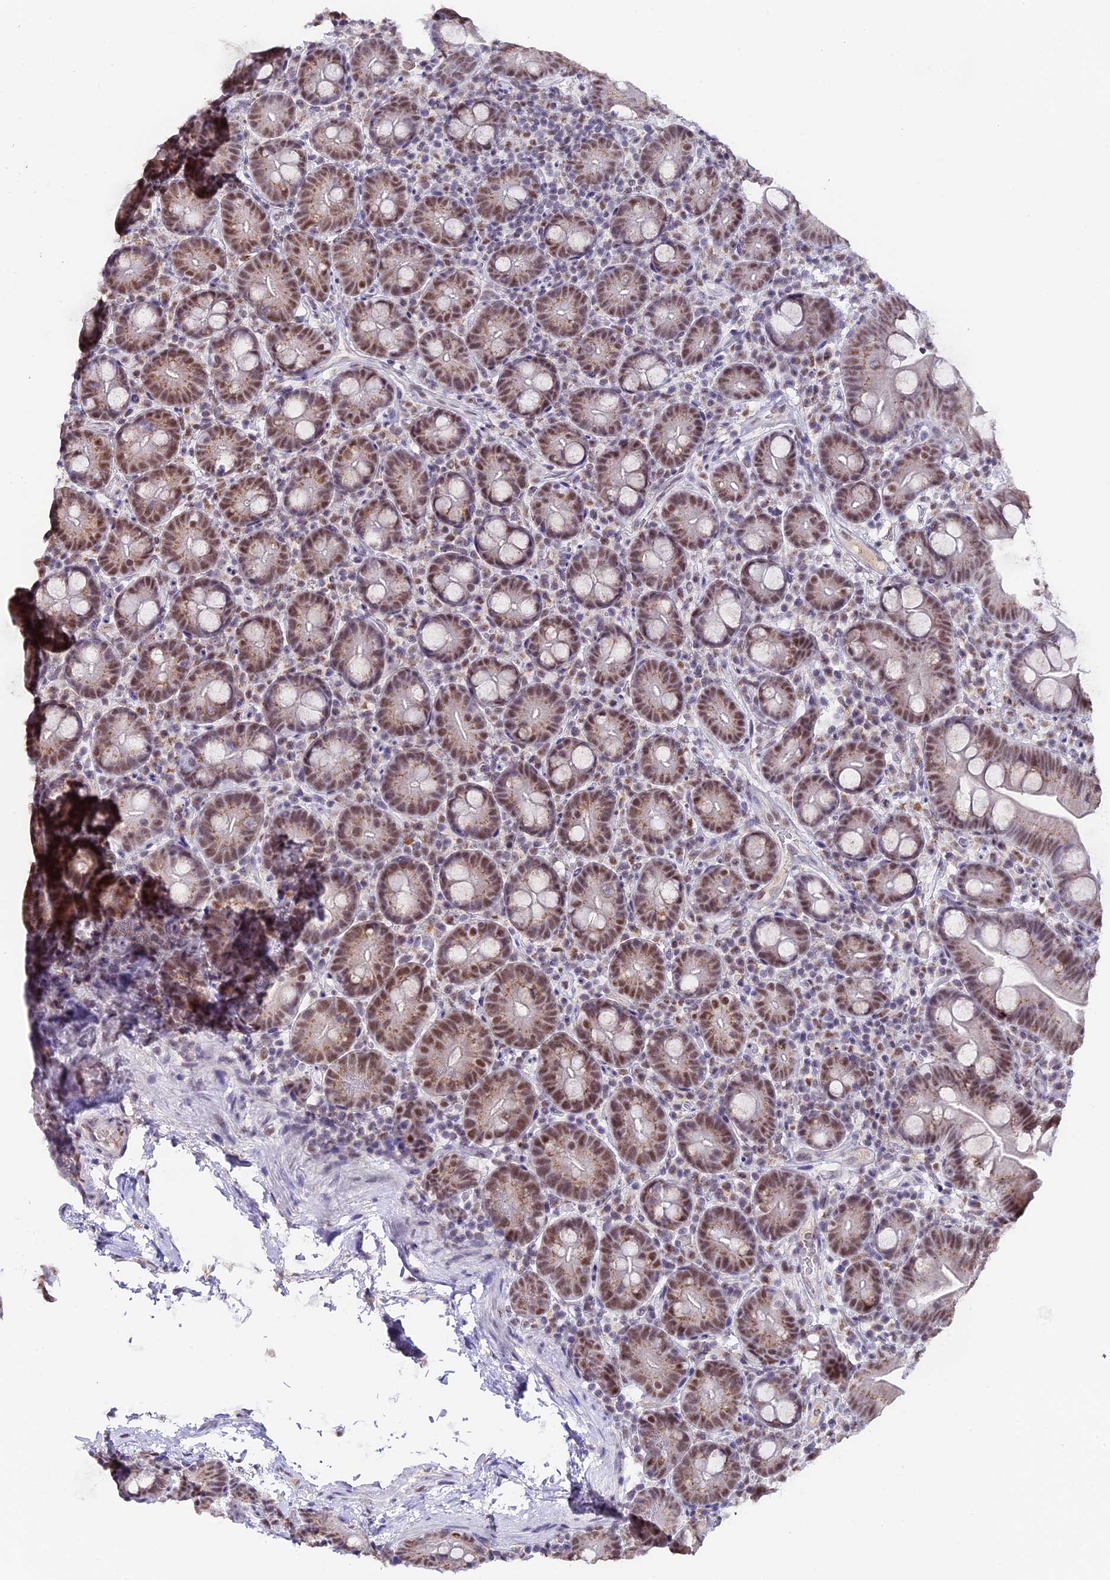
{"staining": {"intensity": "moderate", "quantity": "25%-75%", "location": "cytoplasmic/membranous,nuclear"}, "tissue": "small intestine", "cell_type": "Glandular cells", "image_type": "normal", "snomed": [{"axis": "morphology", "description": "Normal tissue, NOS"}, {"axis": "topography", "description": "Small intestine"}], "caption": "Immunohistochemistry of unremarkable small intestine demonstrates medium levels of moderate cytoplasmic/membranous,nuclear positivity in approximately 25%-75% of glandular cells. (brown staining indicates protein expression, while blue staining denotes nuclei).", "gene": "NCBP1", "patient": {"sex": "female", "age": 68}}